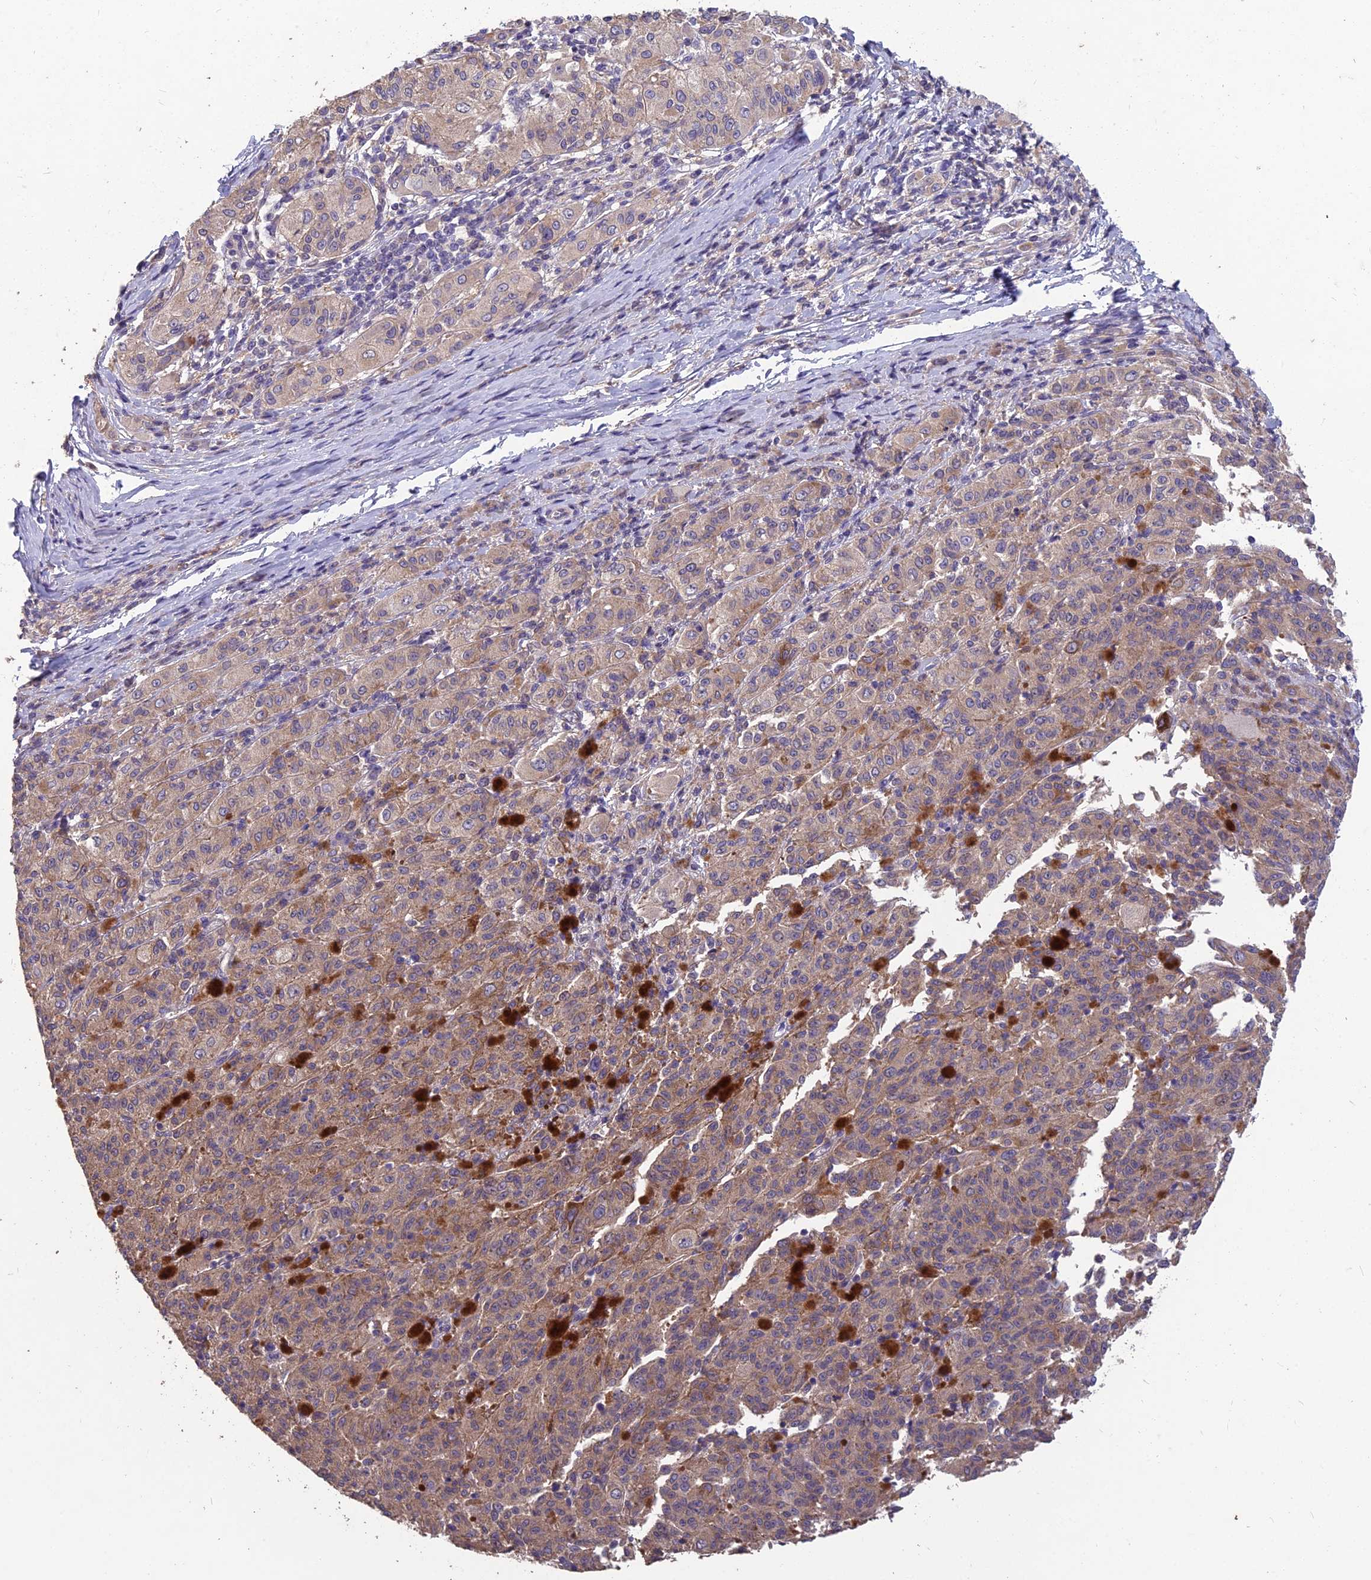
{"staining": {"intensity": "moderate", "quantity": "25%-75%", "location": "cytoplasmic/membranous"}, "tissue": "melanoma", "cell_type": "Tumor cells", "image_type": "cancer", "snomed": [{"axis": "morphology", "description": "Malignant melanoma, NOS"}, {"axis": "topography", "description": "Skin"}], "caption": "Melanoma was stained to show a protein in brown. There is medium levels of moderate cytoplasmic/membranous expression in about 25%-75% of tumor cells.", "gene": "CEACAM16", "patient": {"sex": "female", "age": 52}}